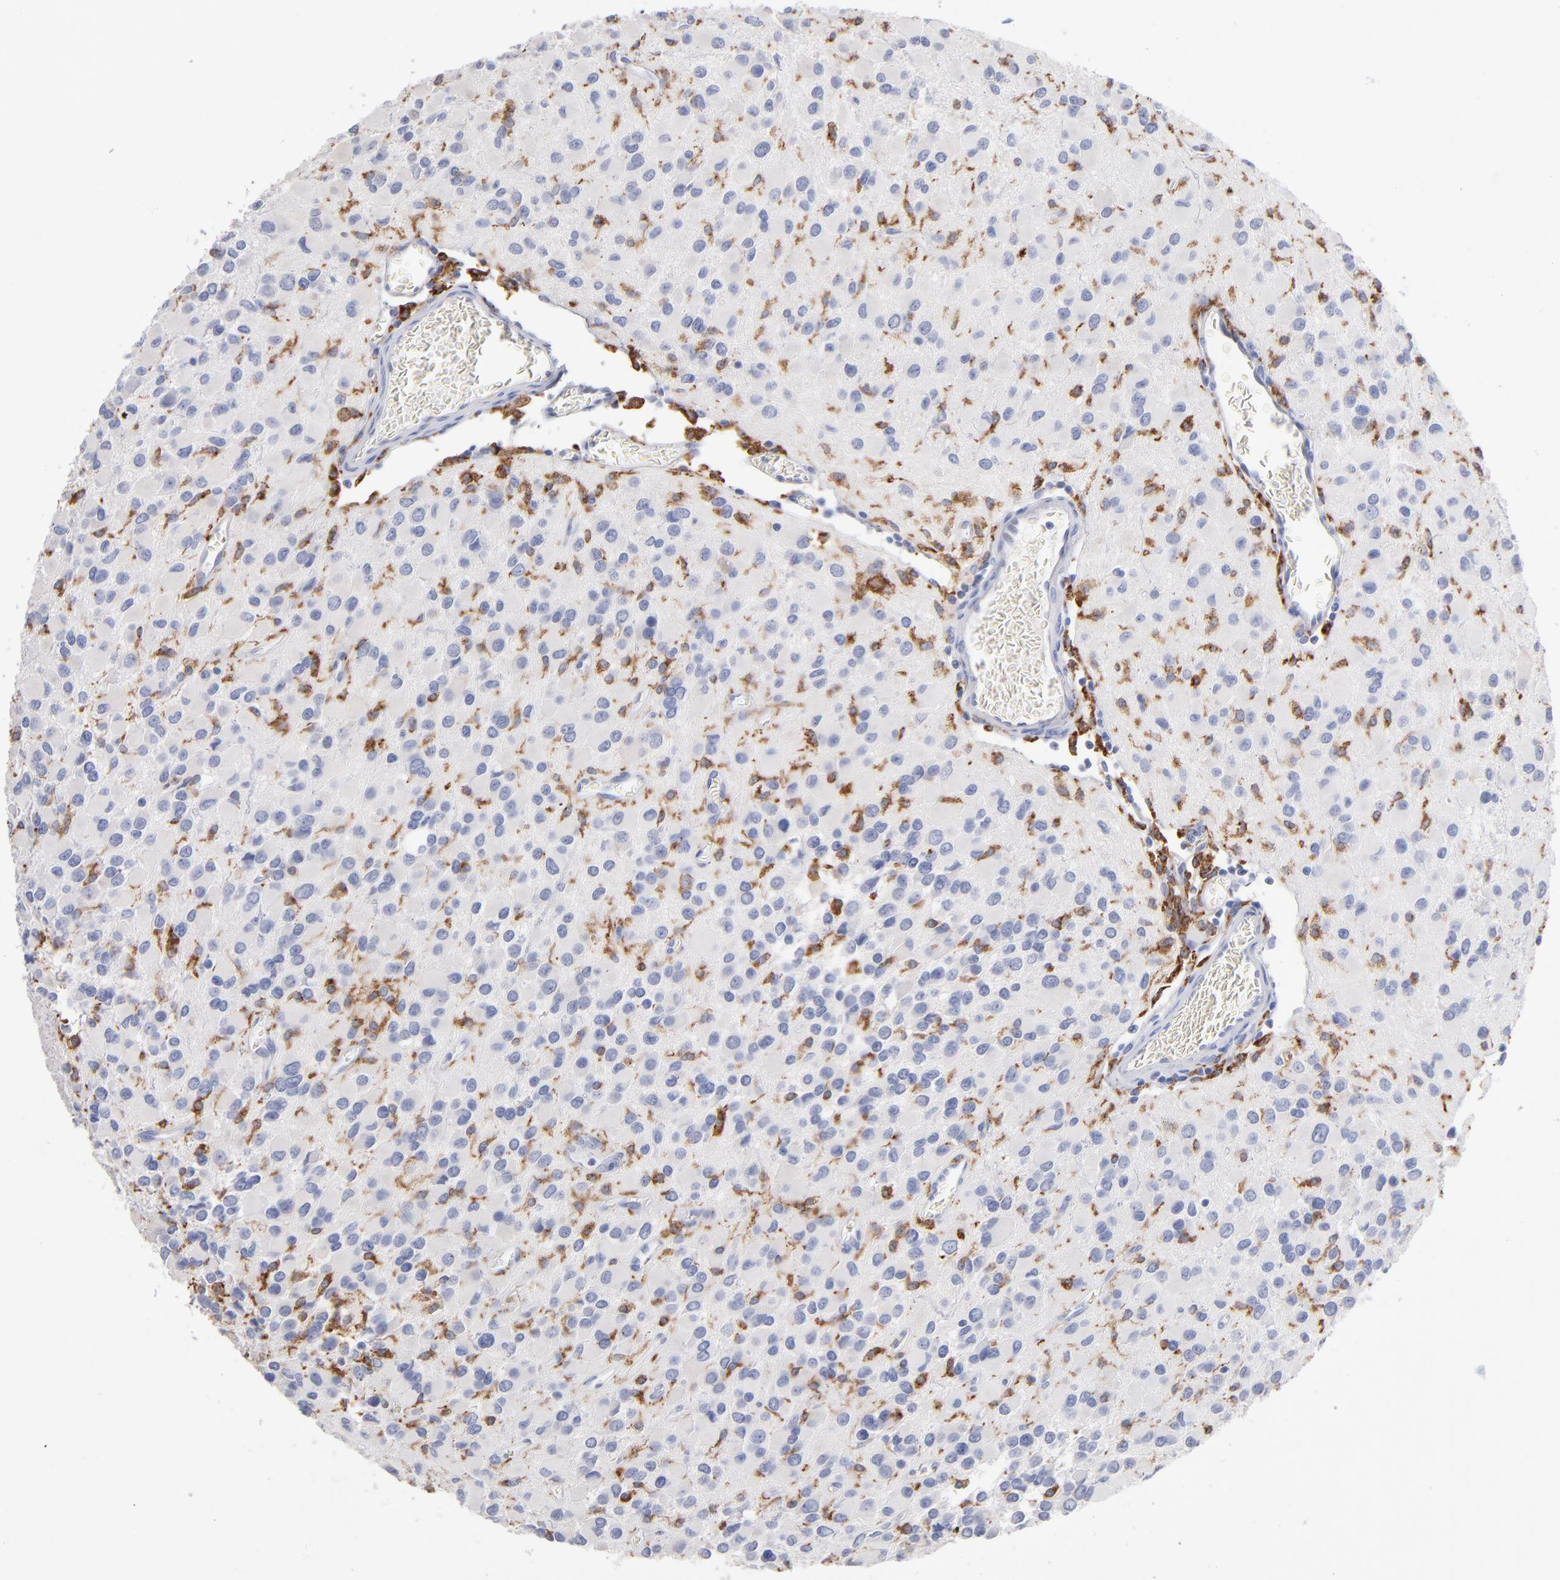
{"staining": {"intensity": "negative", "quantity": "none", "location": "none"}, "tissue": "glioma", "cell_type": "Tumor cells", "image_type": "cancer", "snomed": [{"axis": "morphology", "description": "Glioma, malignant, Low grade"}, {"axis": "topography", "description": "Brain"}], "caption": "This image is of malignant glioma (low-grade) stained with IHC to label a protein in brown with the nuclei are counter-stained blue. There is no expression in tumor cells.", "gene": "CD180", "patient": {"sex": "male", "age": 42}}